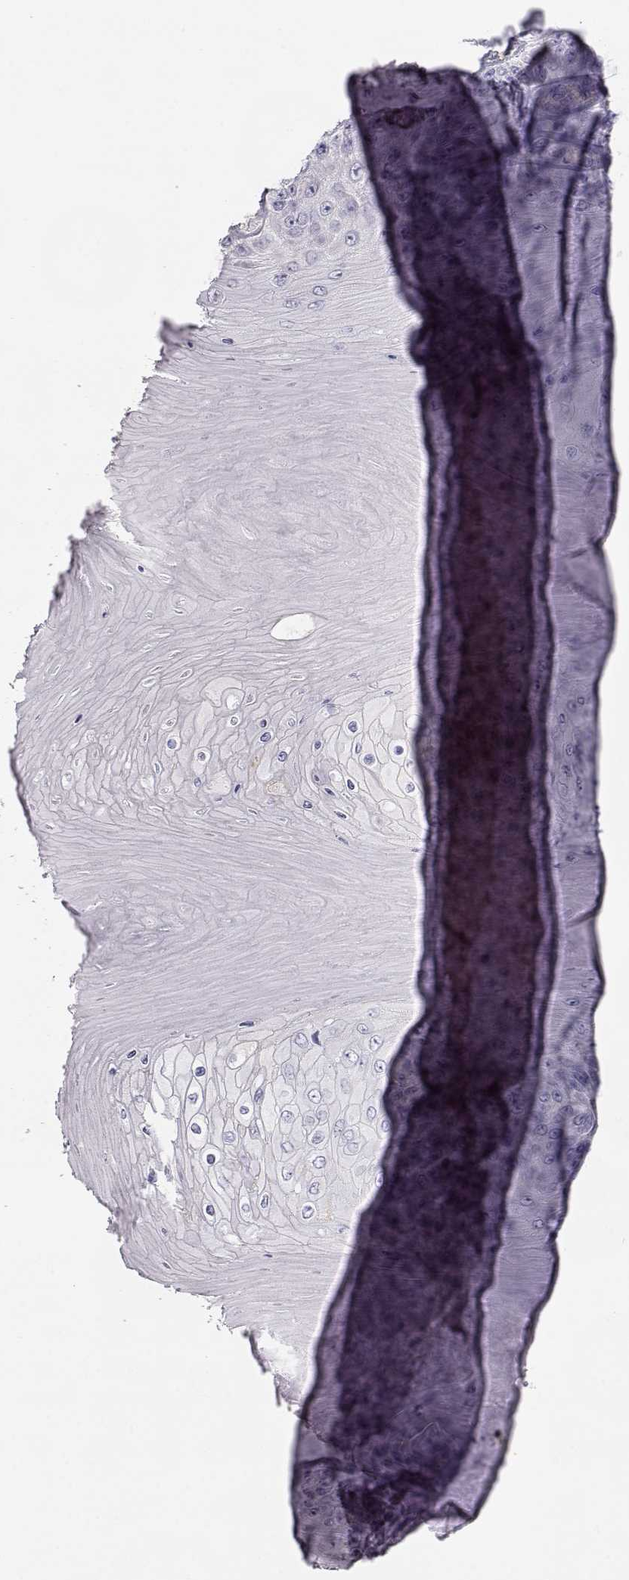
{"staining": {"intensity": "negative", "quantity": "none", "location": "none"}, "tissue": "skin cancer", "cell_type": "Tumor cells", "image_type": "cancer", "snomed": [{"axis": "morphology", "description": "Squamous cell carcinoma, NOS"}, {"axis": "topography", "description": "Skin"}], "caption": "Skin squamous cell carcinoma was stained to show a protein in brown. There is no significant positivity in tumor cells.", "gene": "SLCO6A1", "patient": {"sex": "male", "age": 62}}